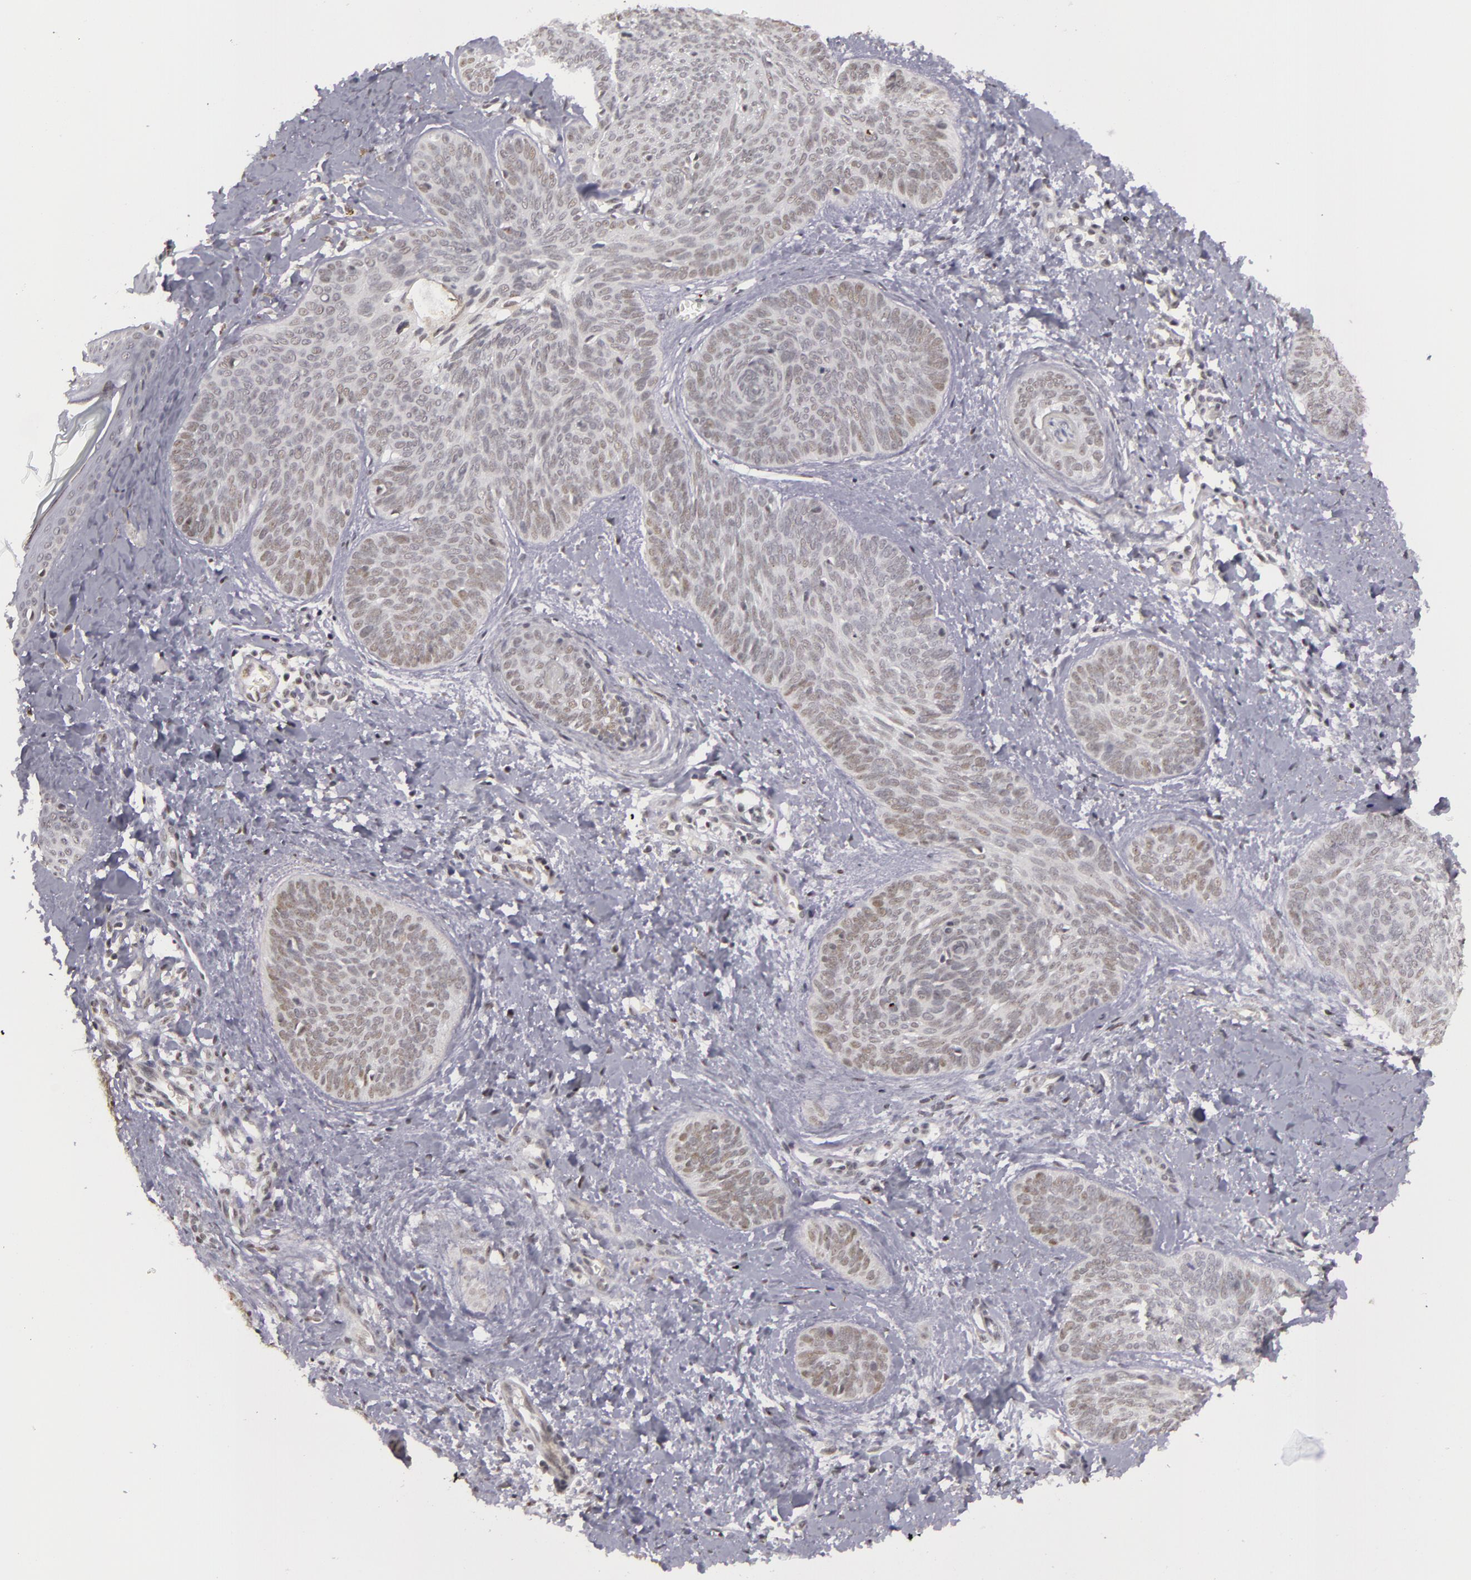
{"staining": {"intensity": "negative", "quantity": "none", "location": "none"}, "tissue": "skin cancer", "cell_type": "Tumor cells", "image_type": "cancer", "snomed": [{"axis": "morphology", "description": "Basal cell carcinoma"}, {"axis": "topography", "description": "Skin"}], "caption": "A histopathology image of skin basal cell carcinoma stained for a protein reveals no brown staining in tumor cells. (DAB (3,3'-diaminobenzidine) IHC visualized using brightfield microscopy, high magnification).", "gene": "RRP7A", "patient": {"sex": "female", "age": 81}}